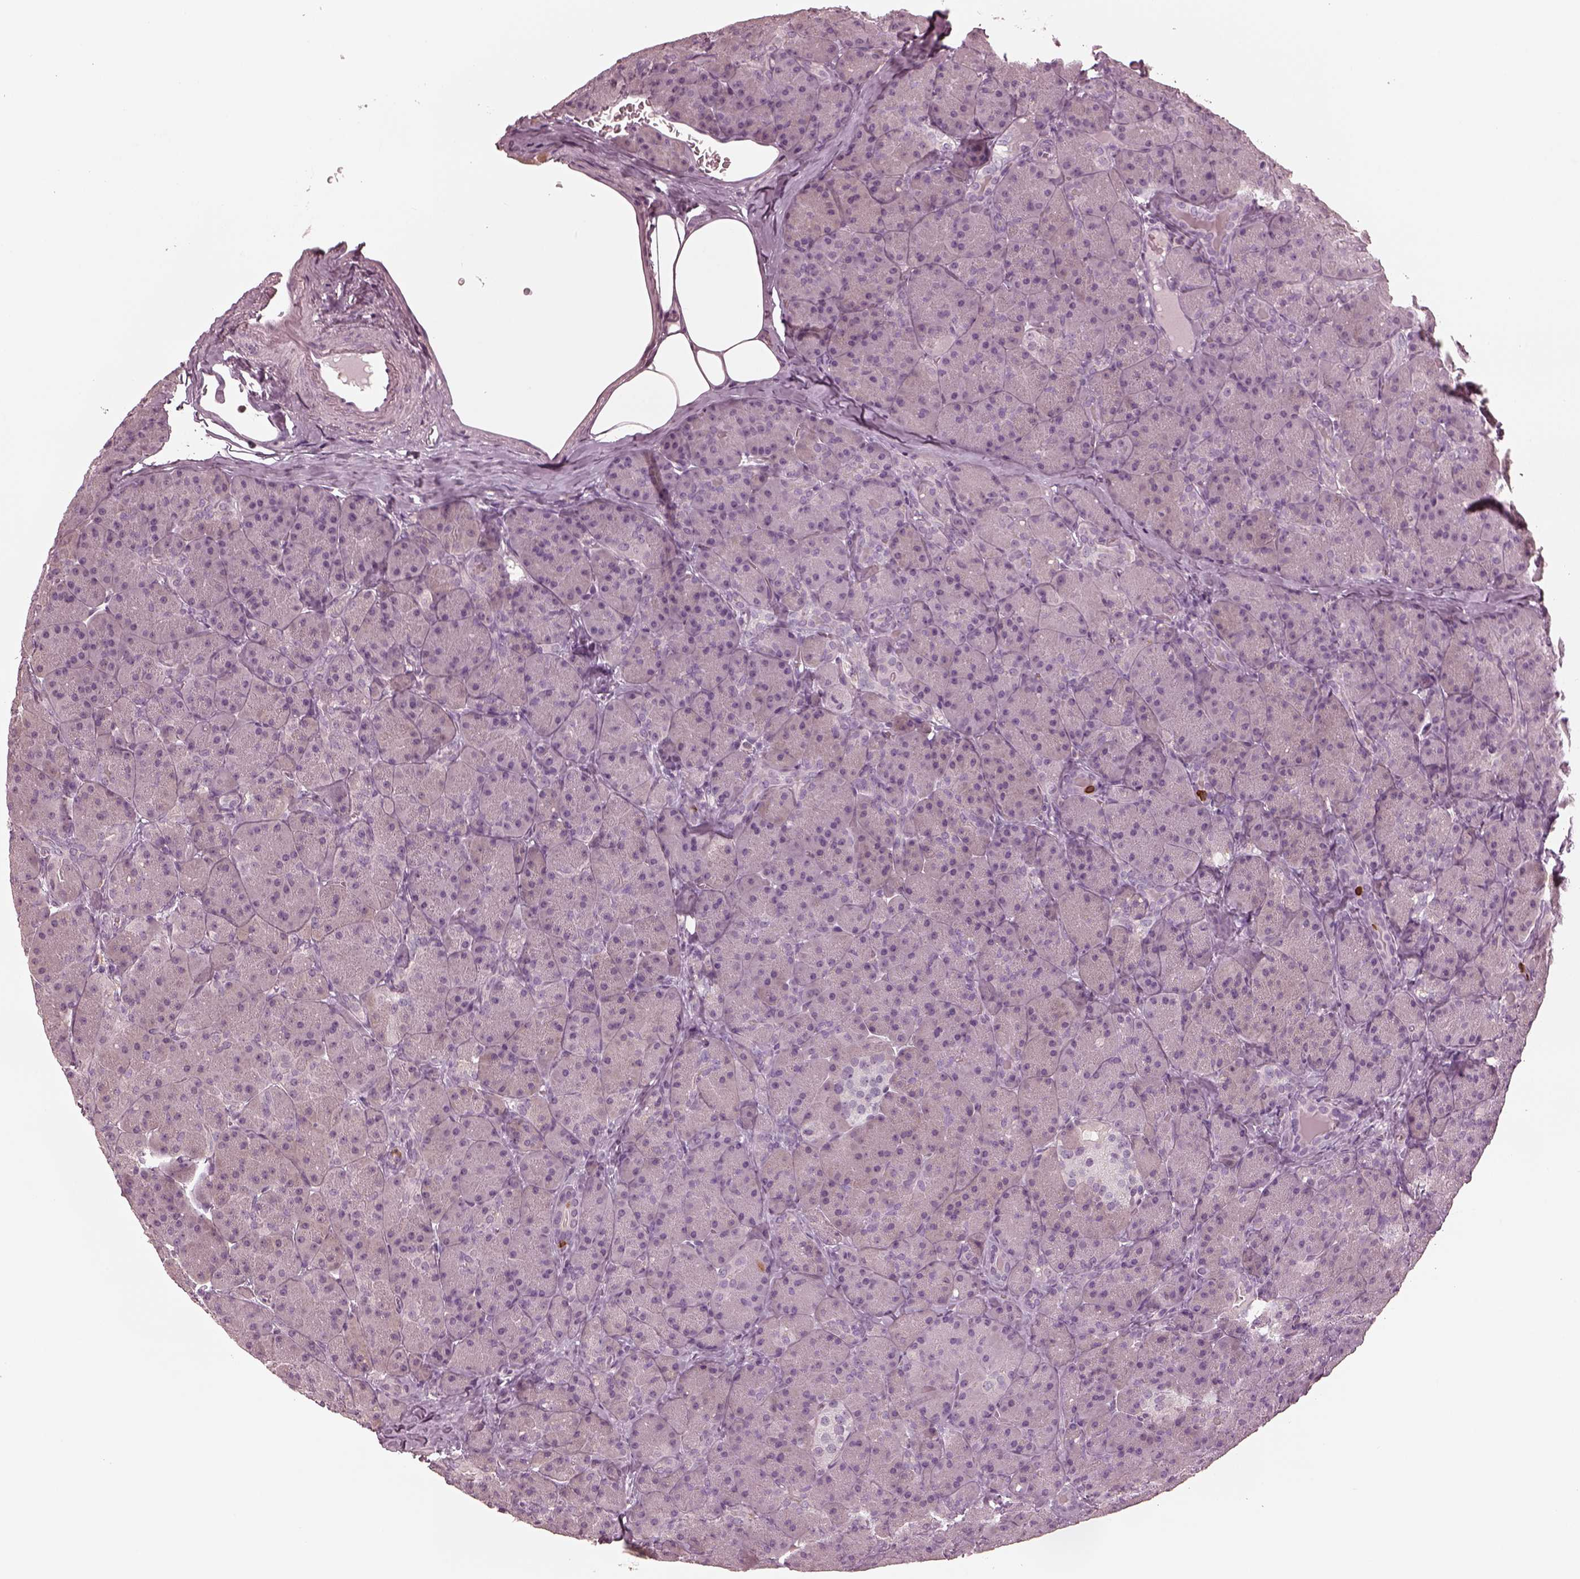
{"staining": {"intensity": "negative", "quantity": "none", "location": "none"}, "tissue": "pancreas", "cell_type": "Exocrine glandular cells", "image_type": "normal", "snomed": [{"axis": "morphology", "description": "Normal tissue, NOS"}, {"axis": "topography", "description": "Pancreas"}], "caption": "The photomicrograph shows no staining of exocrine glandular cells in benign pancreas.", "gene": "PSTPIP2", "patient": {"sex": "male", "age": 57}}